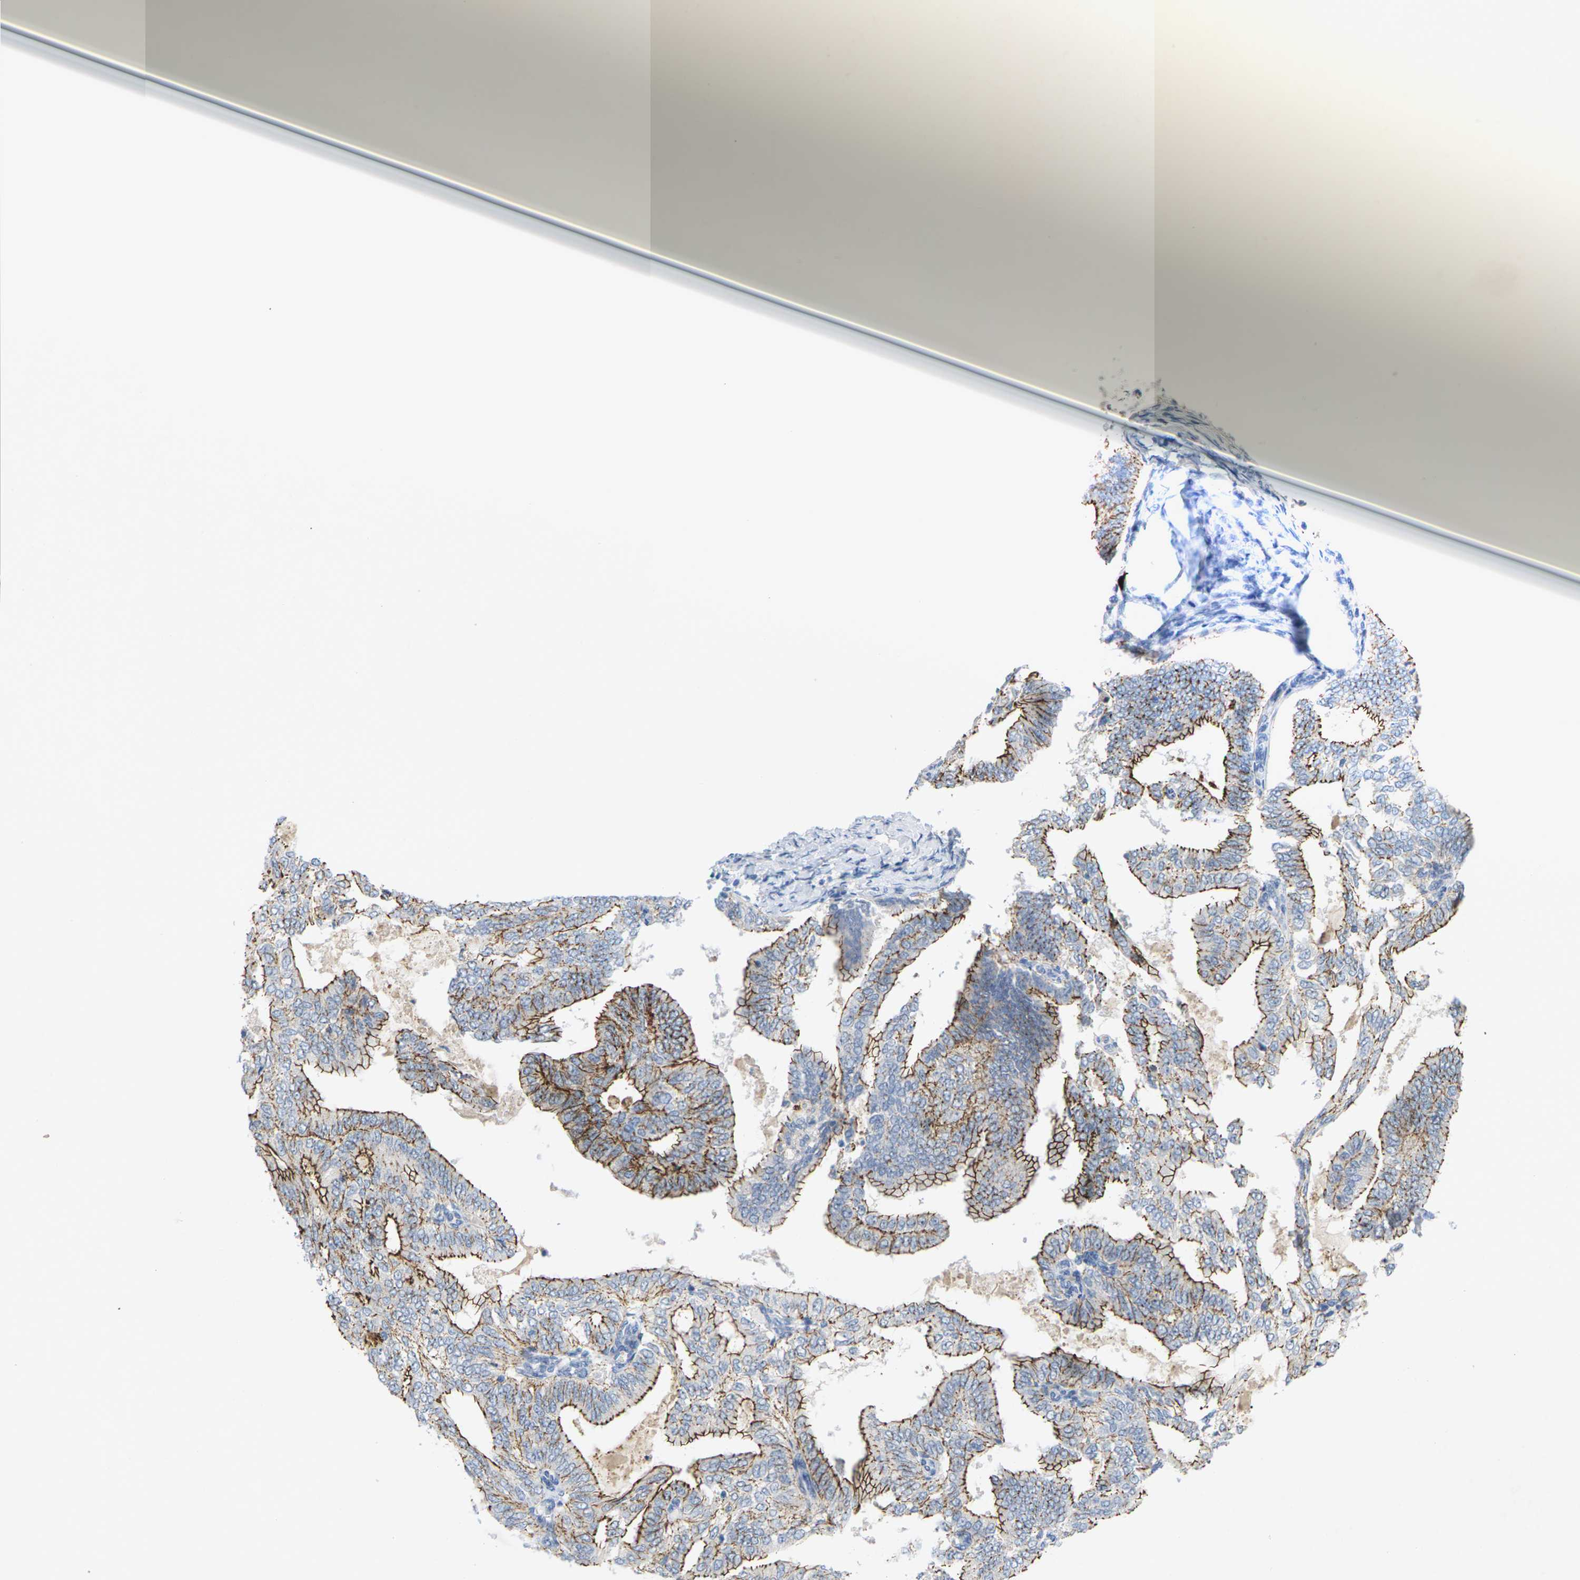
{"staining": {"intensity": "strong", "quantity": "25%-75%", "location": "cytoplasmic/membranous"}, "tissue": "endometrial cancer", "cell_type": "Tumor cells", "image_type": "cancer", "snomed": [{"axis": "morphology", "description": "Adenocarcinoma, NOS"}, {"axis": "topography", "description": "Endometrium"}], "caption": "About 25%-75% of tumor cells in human adenocarcinoma (endometrial) demonstrate strong cytoplasmic/membranous protein staining as visualized by brown immunohistochemical staining.", "gene": "CLDN3", "patient": {"sex": "female", "age": 58}}